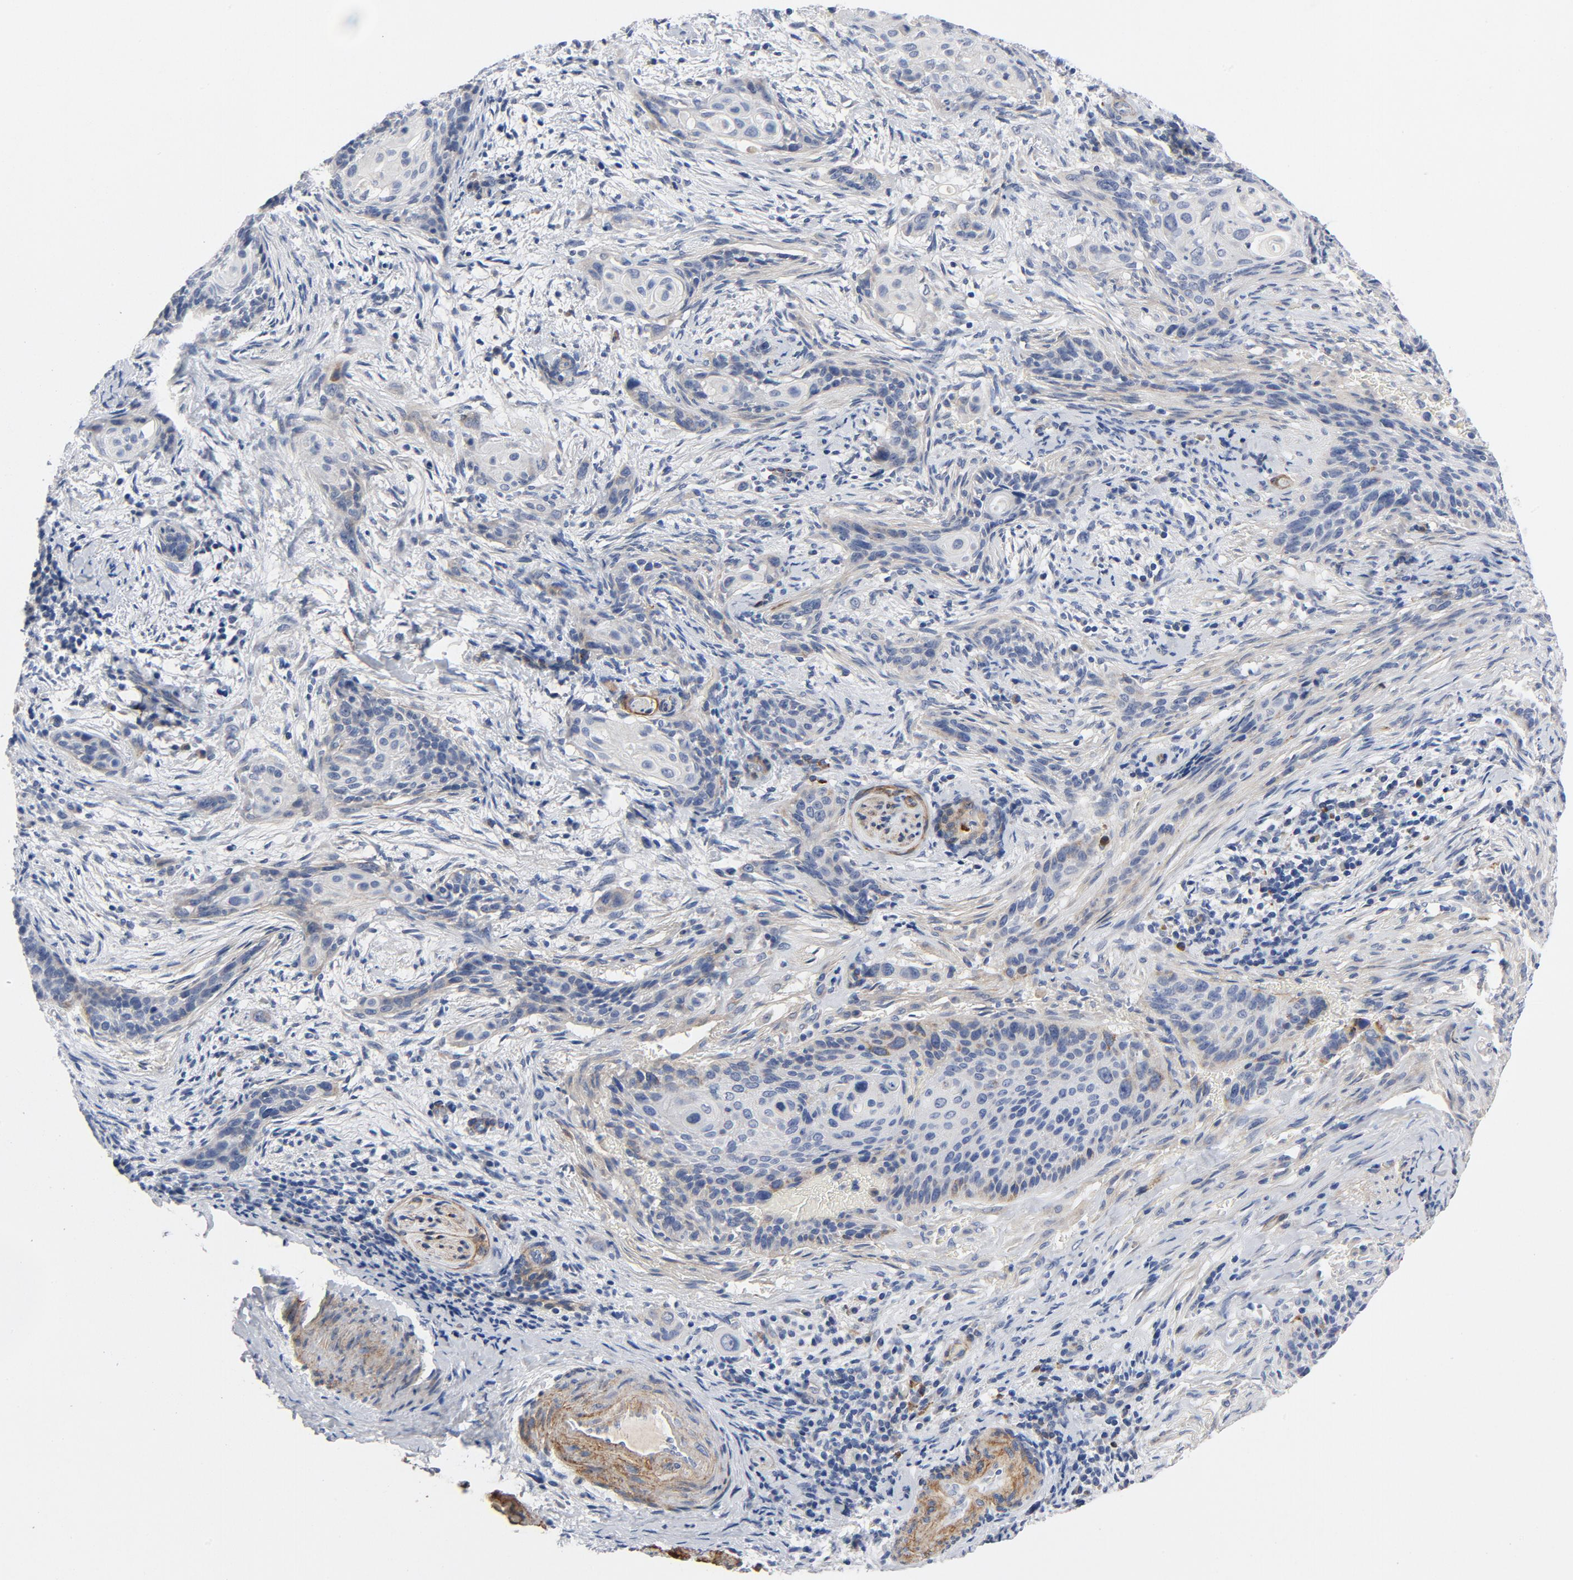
{"staining": {"intensity": "negative", "quantity": "none", "location": "none"}, "tissue": "cervical cancer", "cell_type": "Tumor cells", "image_type": "cancer", "snomed": [{"axis": "morphology", "description": "Squamous cell carcinoma, NOS"}, {"axis": "topography", "description": "Cervix"}], "caption": "A histopathology image of cervical cancer (squamous cell carcinoma) stained for a protein exhibits no brown staining in tumor cells.", "gene": "LAMC1", "patient": {"sex": "female", "age": 33}}